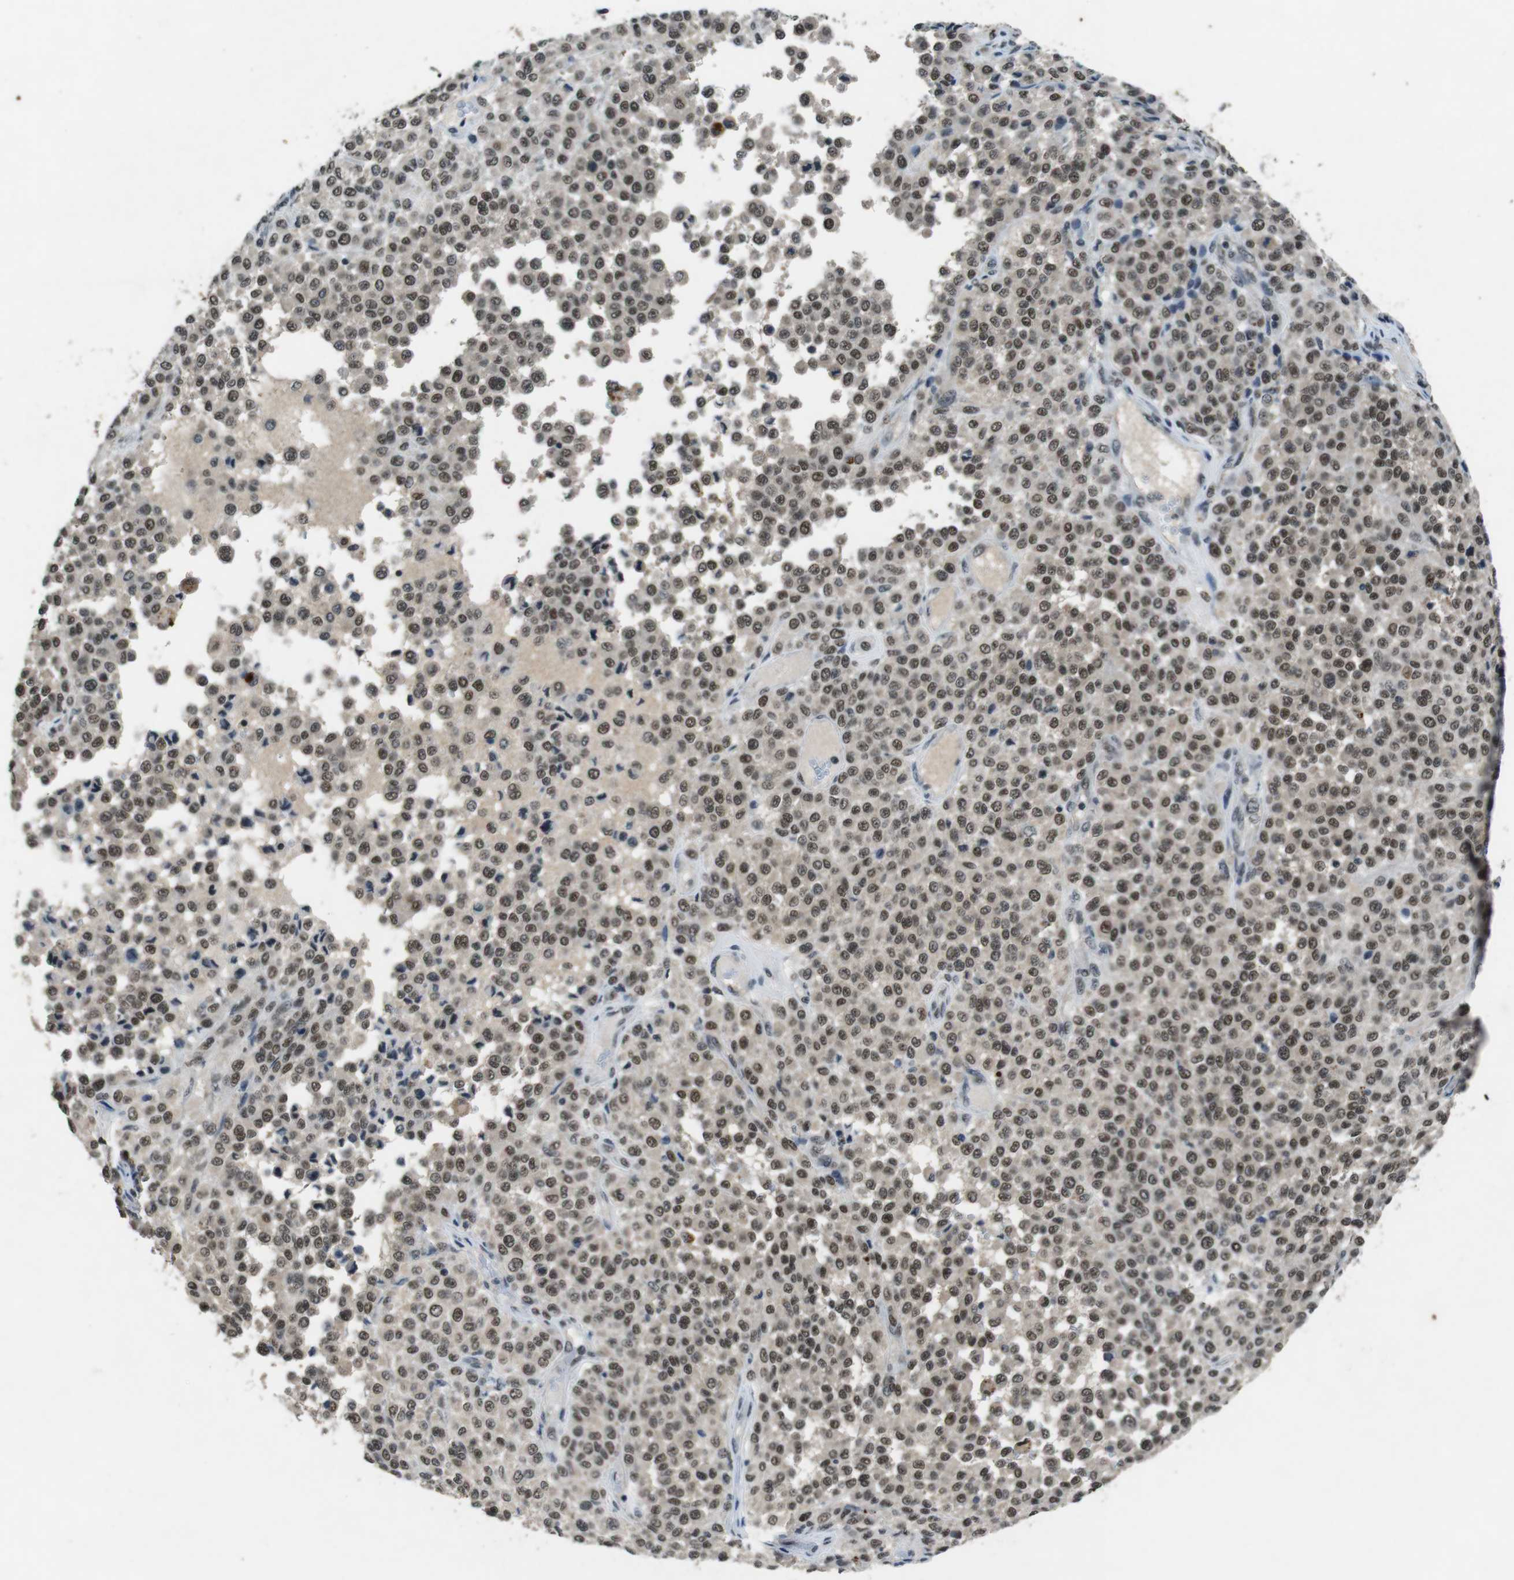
{"staining": {"intensity": "moderate", "quantity": ">75%", "location": "nuclear"}, "tissue": "melanoma", "cell_type": "Tumor cells", "image_type": "cancer", "snomed": [{"axis": "morphology", "description": "Malignant melanoma, Metastatic site"}, {"axis": "topography", "description": "Pancreas"}], "caption": "The micrograph demonstrates a brown stain indicating the presence of a protein in the nuclear of tumor cells in melanoma.", "gene": "USP7", "patient": {"sex": "female", "age": 30}}